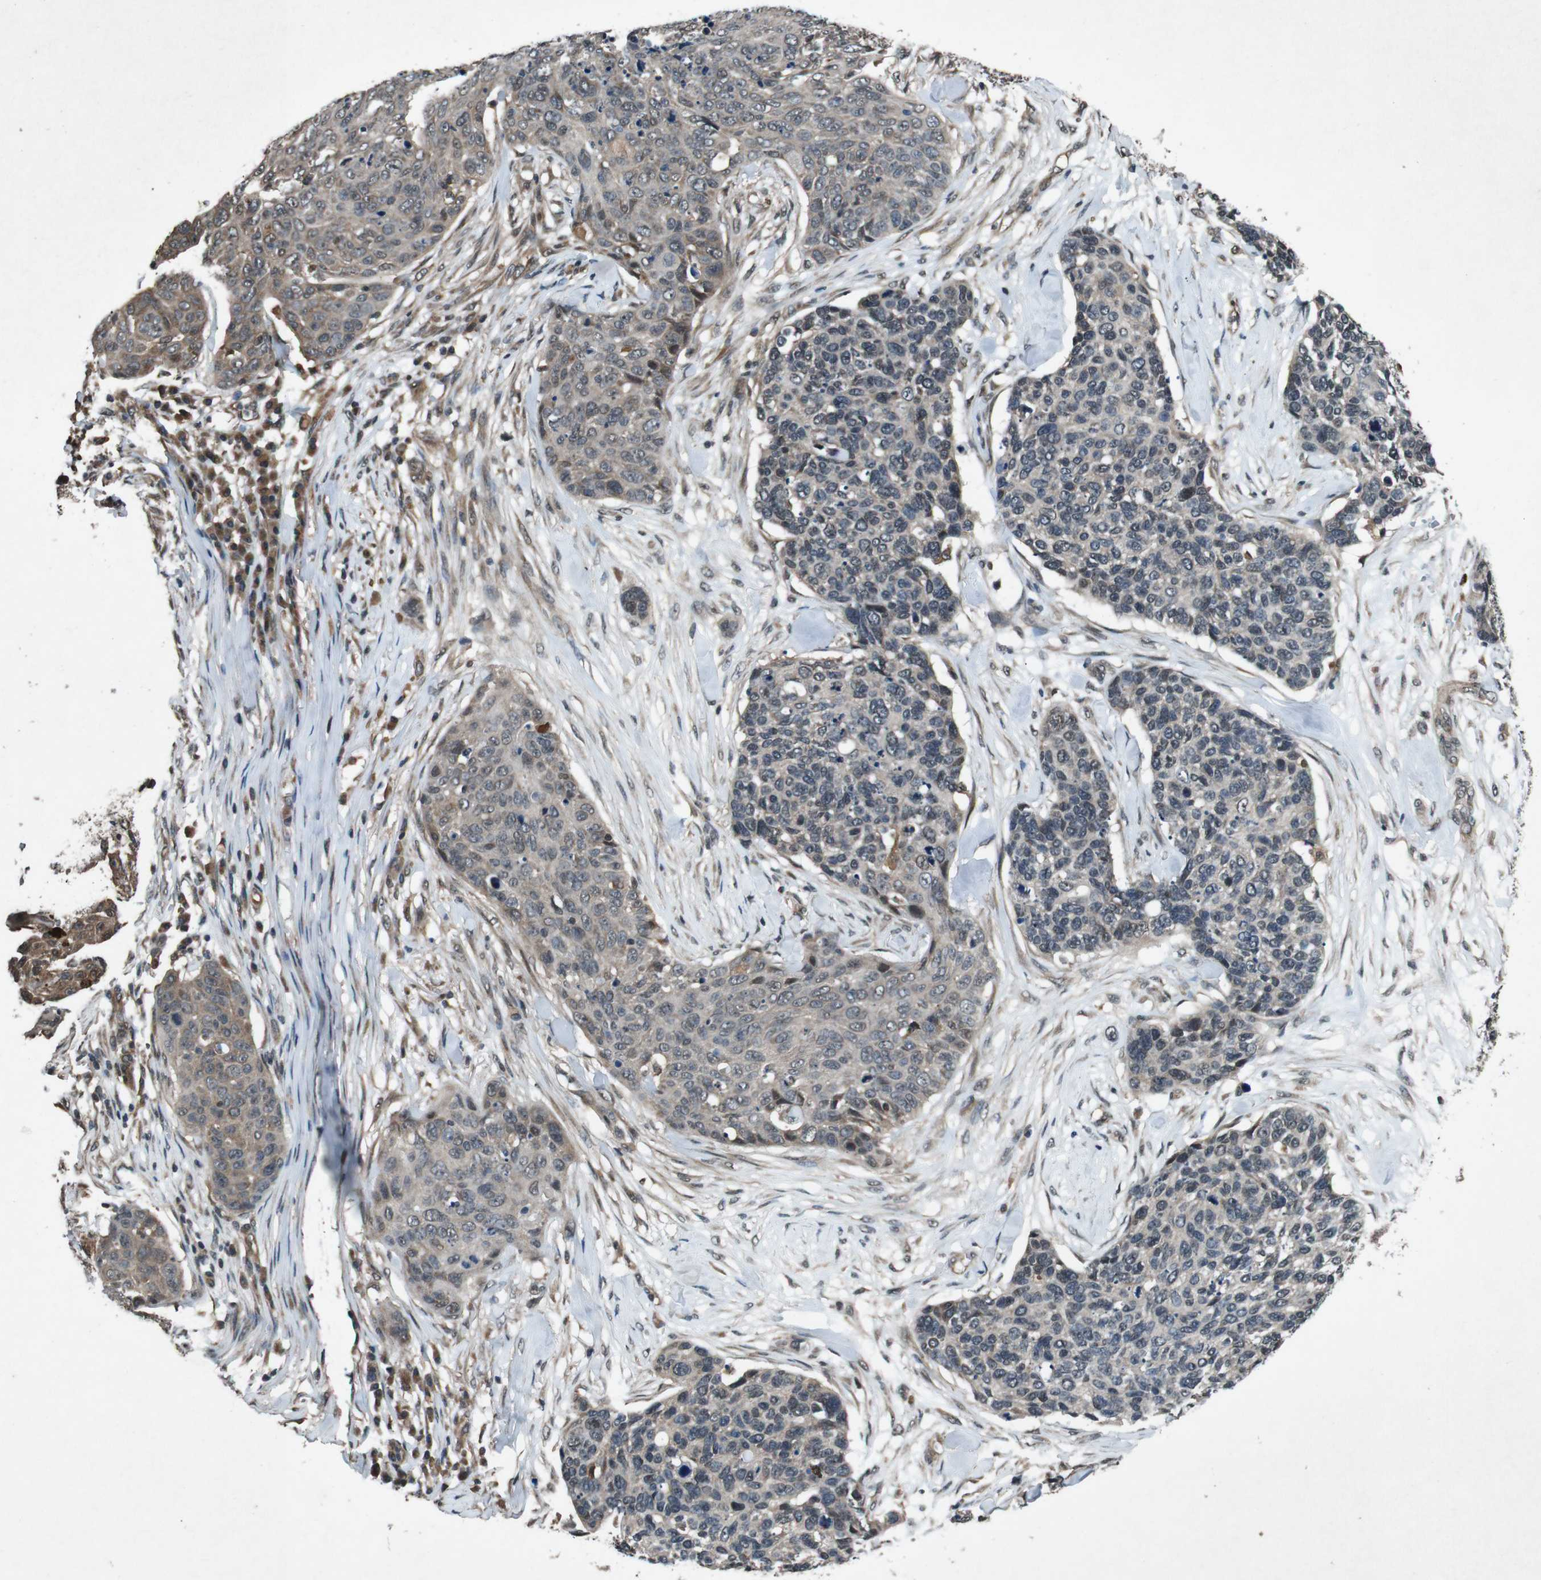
{"staining": {"intensity": "weak", "quantity": "25%-75%", "location": "cytoplasmic/membranous"}, "tissue": "skin cancer", "cell_type": "Tumor cells", "image_type": "cancer", "snomed": [{"axis": "morphology", "description": "Squamous cell carcinoma in situ, NOS"}, {"axis": "morphology", "description": "Squamous cell carcinoma, NOS"}, {"axis": "topography", "description": "Skin"}], "caption": "High-magnification brightfield microscopy of skin squamous cell carcinoma stained with DAB (brown) and counterstained with hematoxylin (blue). tumor cells exhibit weak cytoplasmic/membranous positivity is seen in about25%-75% of cells. Nuclei are stained in blue.", "gene": "SOCS1", "patient": {"sex": "male", "age": 93}}